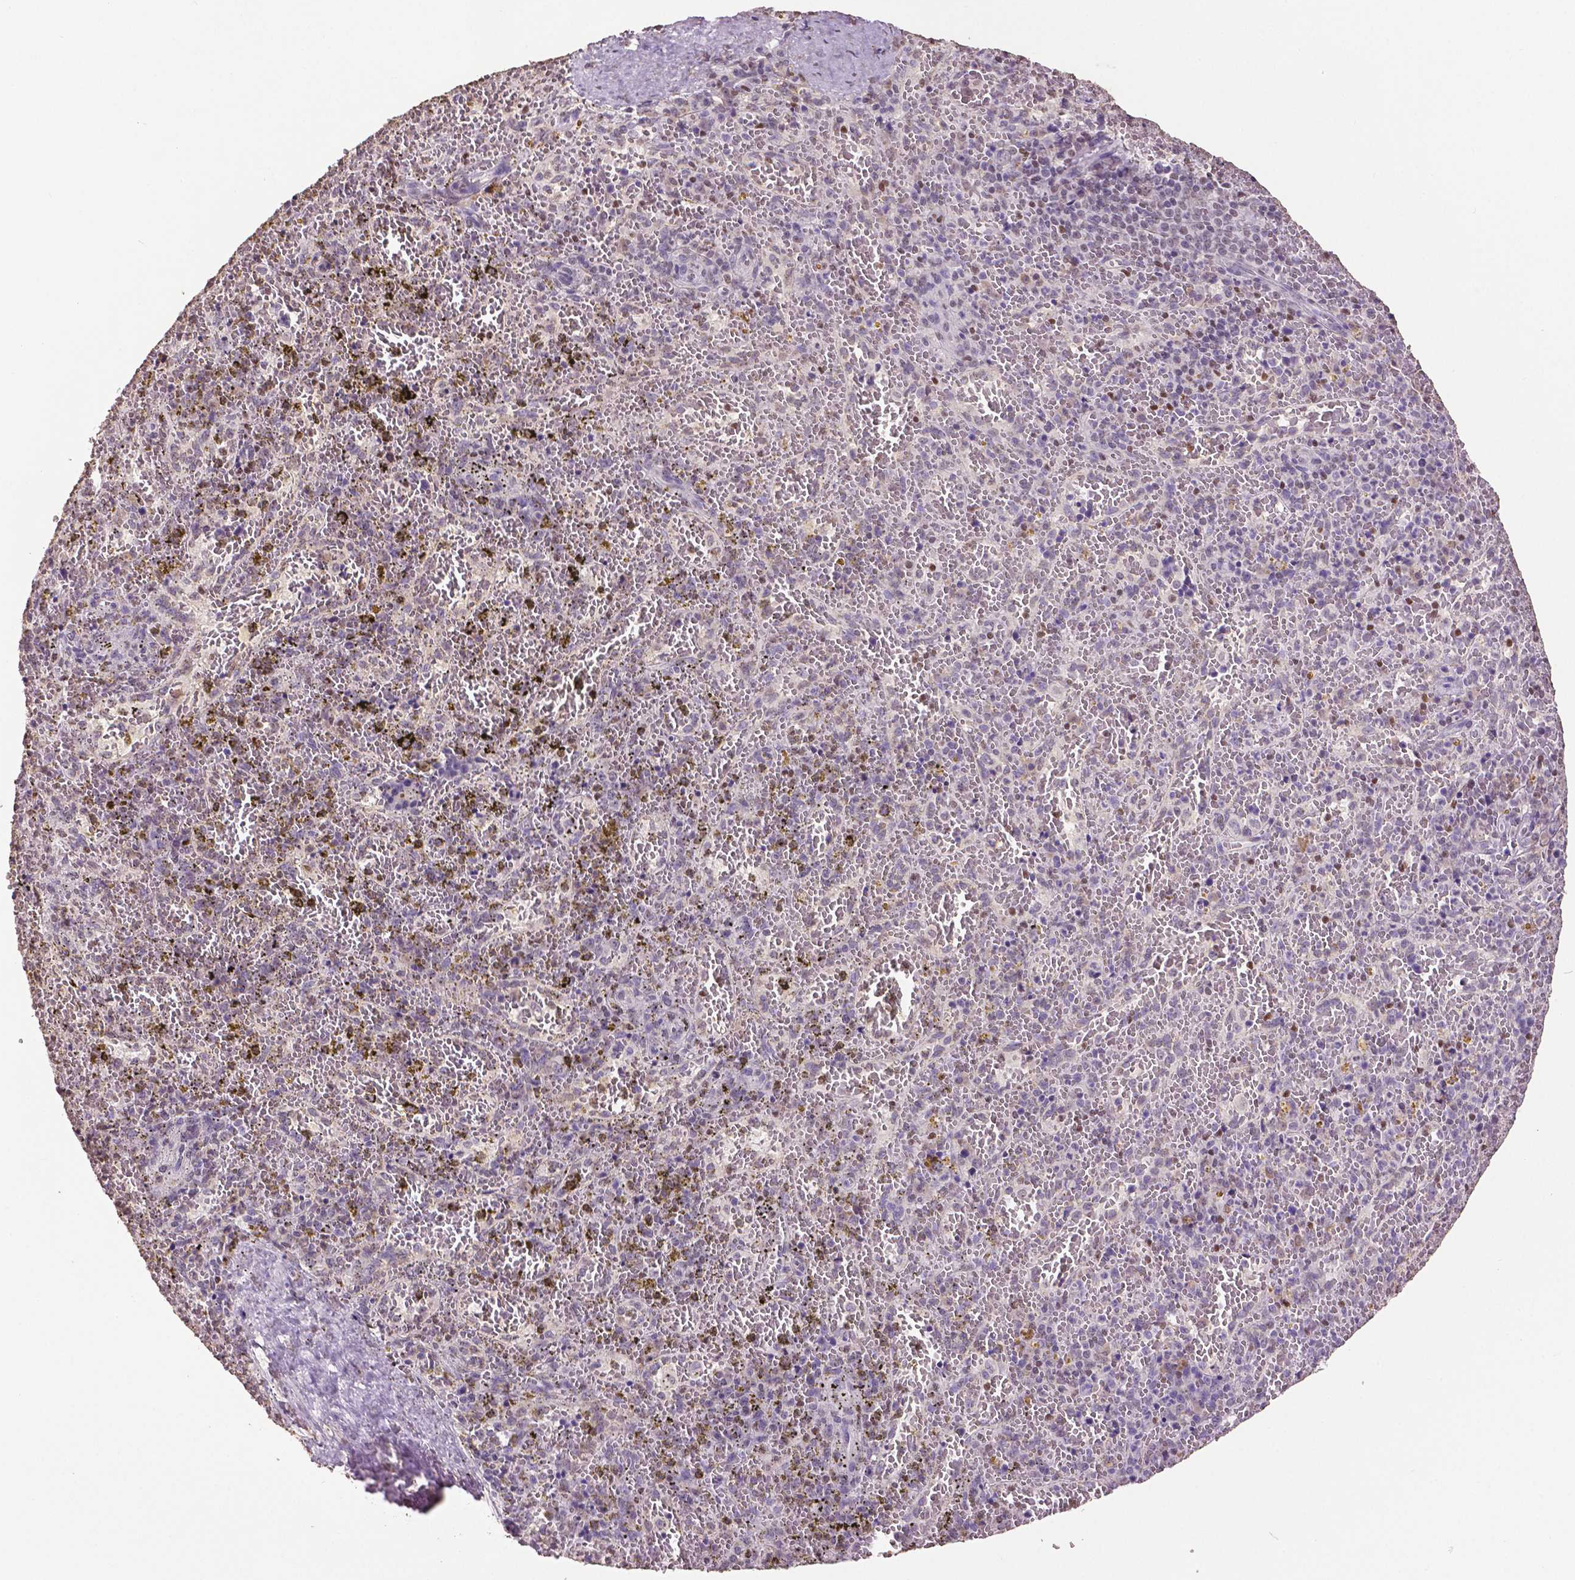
{"staining": {"intensity": "weak", "quantity": "<25%", "location": "nuclear"}, "tissue": "spleen", "cell_type": "Cells in red pulp", "image_type": "normal", "snomed": [{"axis": "morphology", "description": "Normal tissue, NOS"}, {"axis": "topography", "description": "Spleen"}], "caption": "Cells in red pulp show no significant protein staining in benign spleen. (IHC, brightfield microscopy, high magnification).", "gene": "RUNX3", "patient": {"sex": "female", "age": 50}}